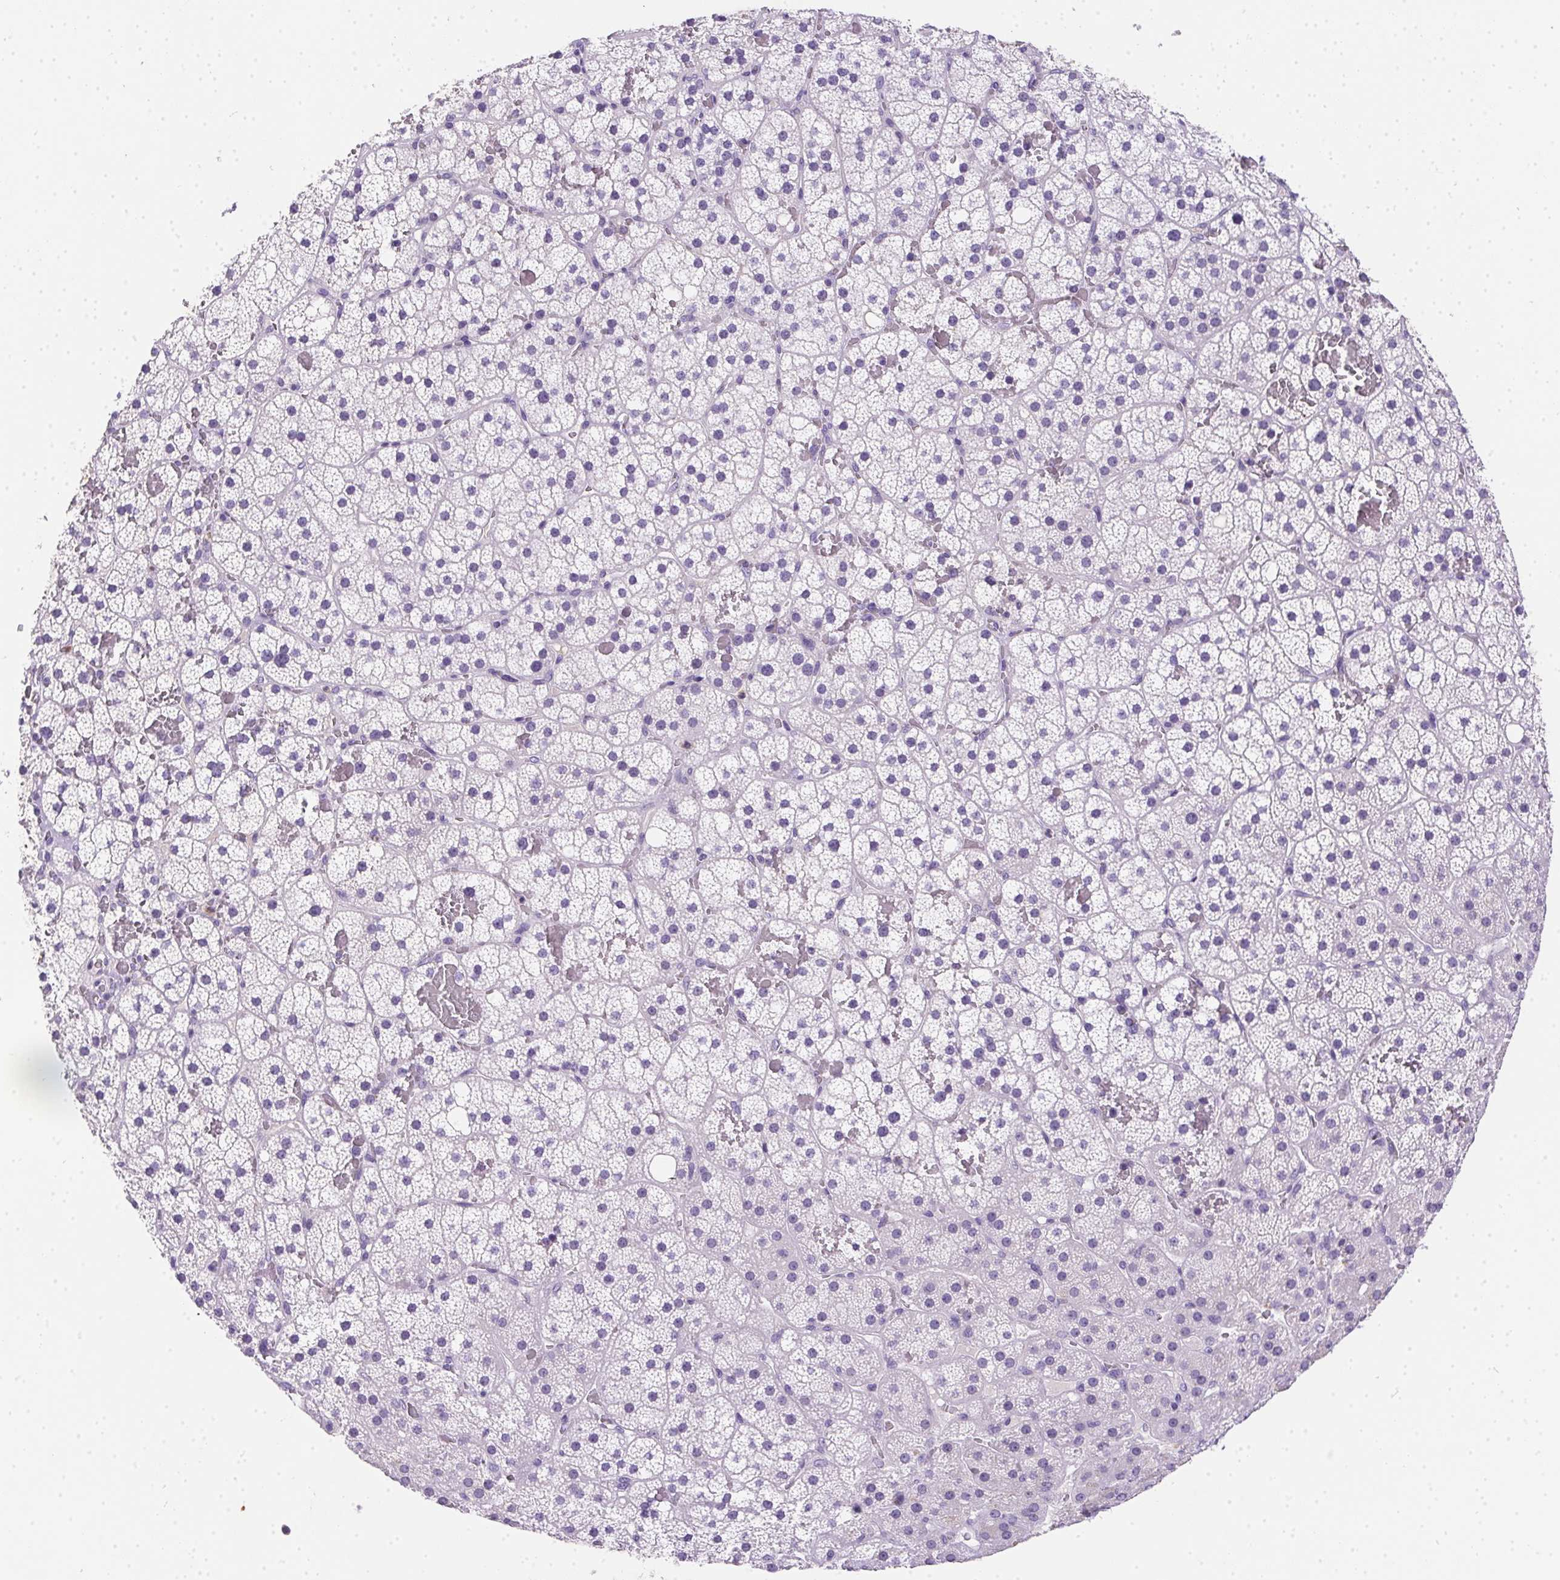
{"staining": {"intensity": "negative", "quantity": "none", "location": "none"}, "tissue": "adrenal gland", "cell_type": "Glandular cells", "image_type": "normal", "snomed": [{"axis": "morphology", "description": "Normal tissue, NOS"}, {"axis": "topography", "description": "Adrenal gland"}], "caption": "Histopathology image shows no significant protein expression in glandular cells of unremarkable adrenal gland.", "gene": "SSTR4", "patient": {"sex": "male", "age": 53}}